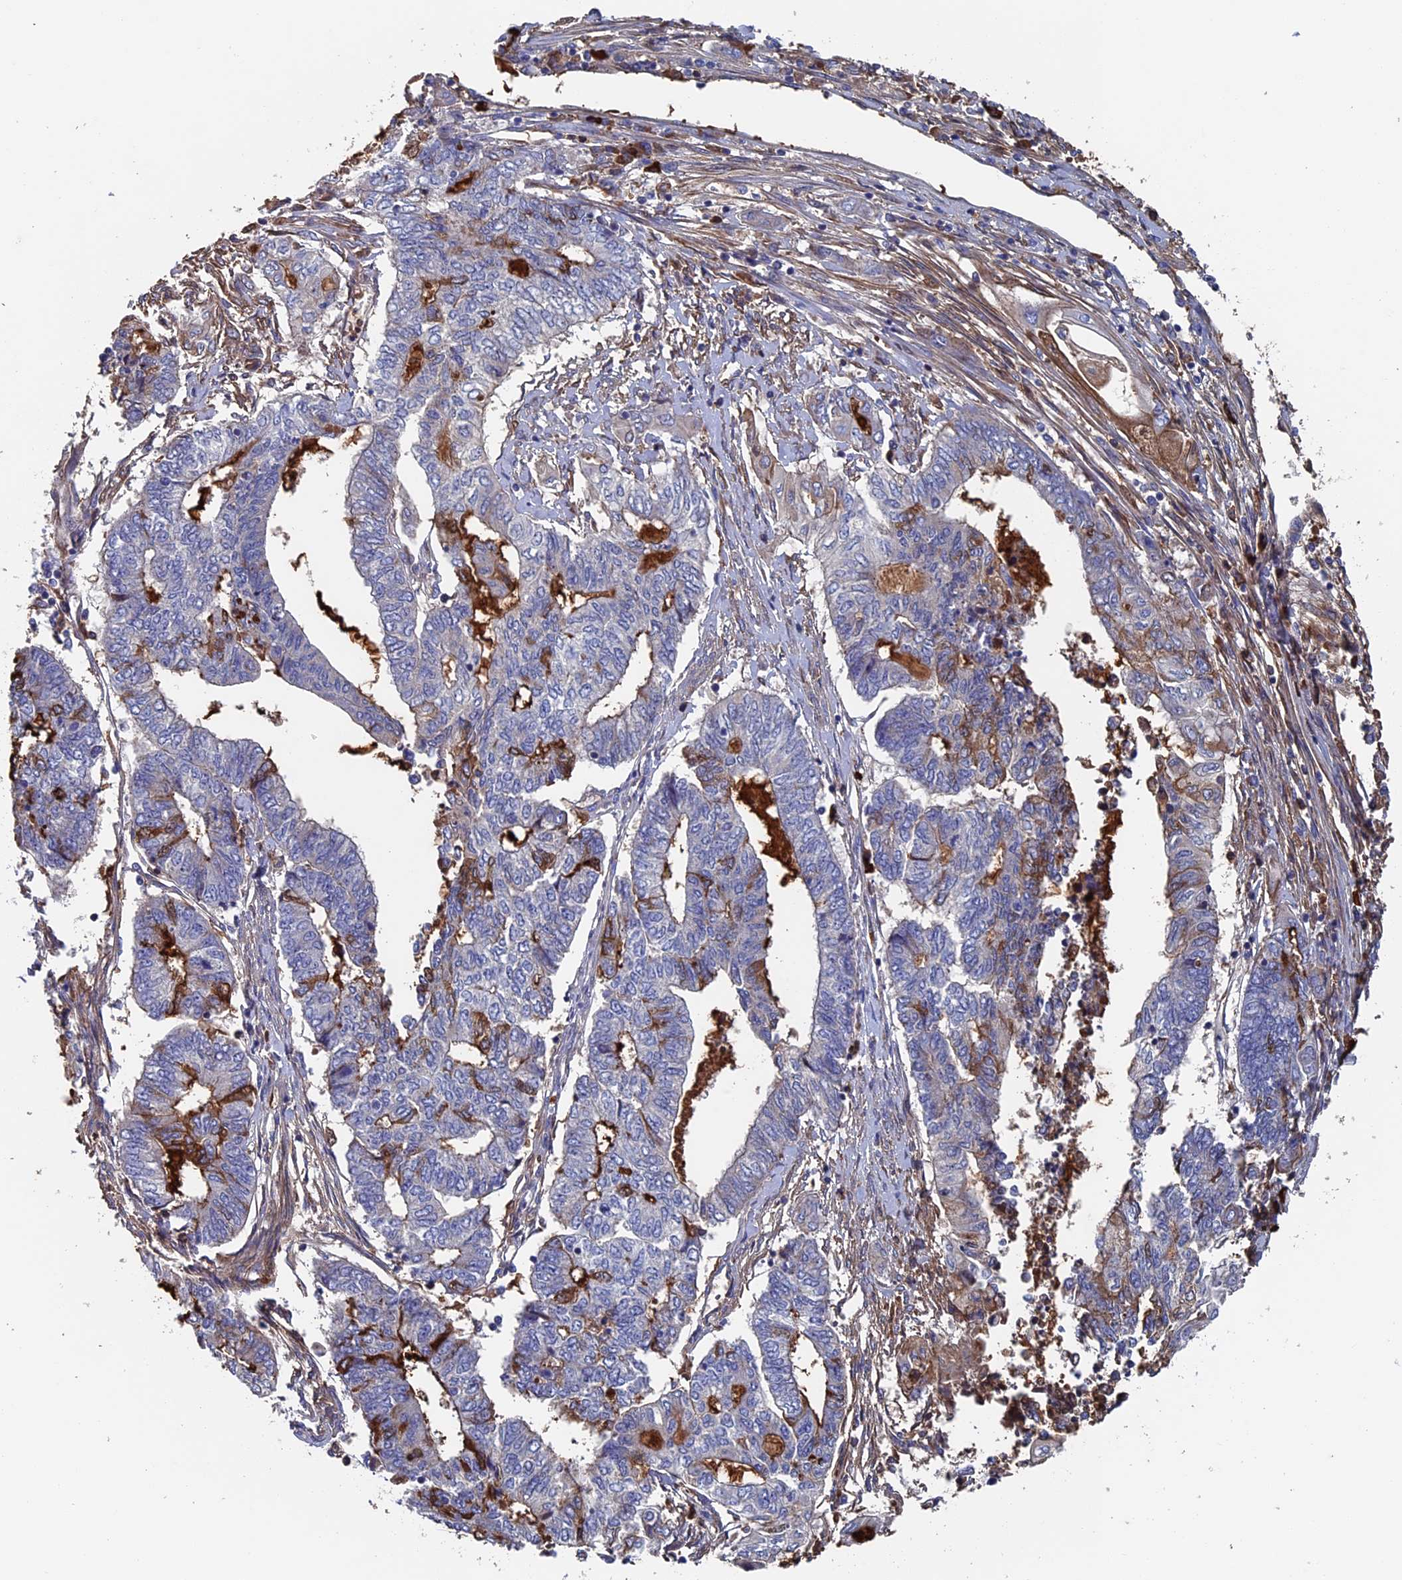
{"staining": {"intensity": "moderate", "quantity": "<25%", "location": "cytoplasmic/membranous"}, "tissue": "endometrial cancer", "cell_type": "Tumor cells", "image_type": "cancer", "snomed": [{"axis": "morphology", "description": "Adenocarcinoma, NOS"}, {"axis": "topography", "description": "Uterus"}, {"axis": "topography", "description": "Endometrium"}], "caption": "DAB (3,3'-diaminobenzidine) immunohistochemical staining of endometrial adenocarcinoma reveals moderate cytoplasmic/membranous protein staining in approximately <25% of tumor cells.", "gene": "RPUSD1", "patient": {"sex": "female", "age": 70}}